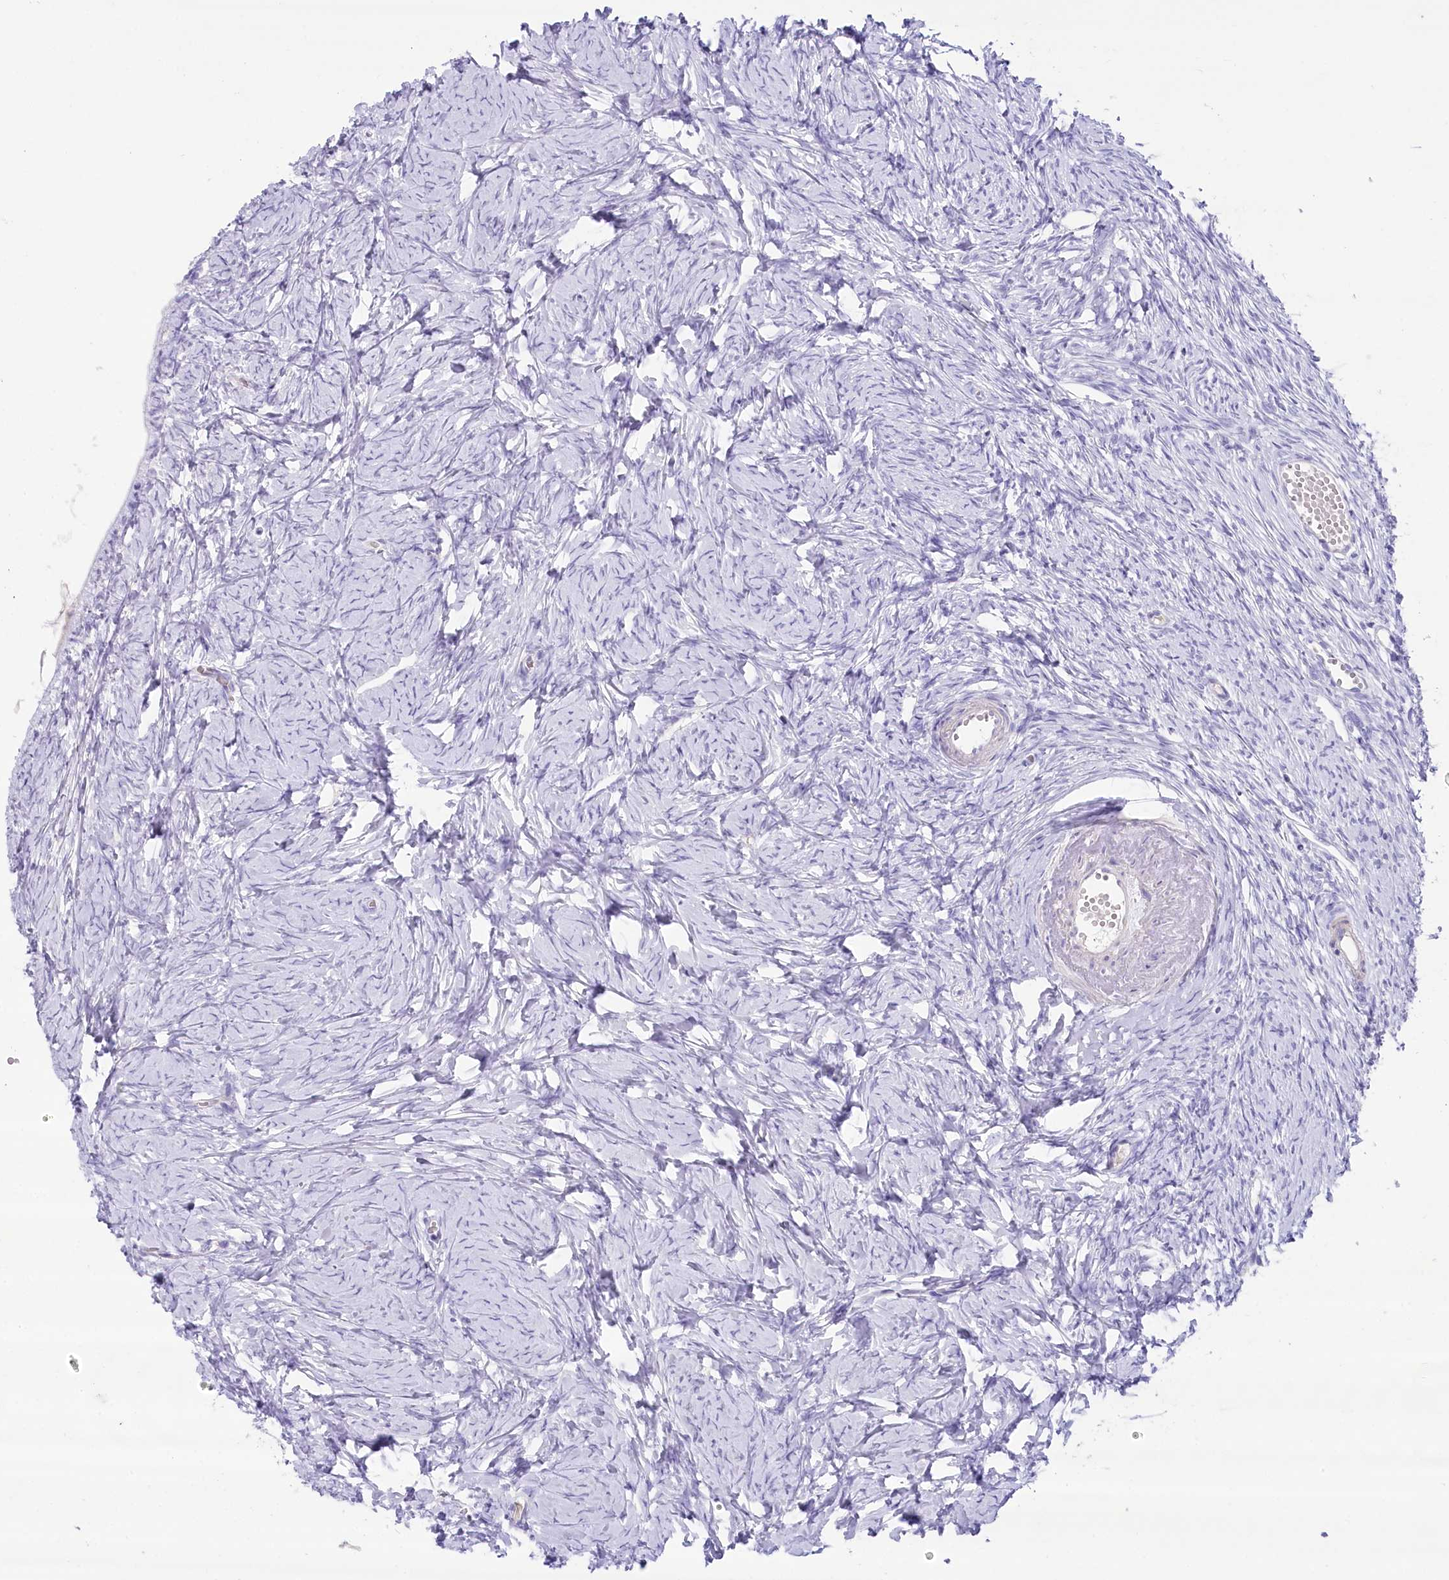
{"staining": {"intensity": "negative", "quantity": "none", "location": "none"}, "tissue": "ovary", "cell_type": "Ovarian stroma cells", "image_type": "normal", "snomed": [{"axis": "morphology", "description": "Normal tissue, NOS"}, {"axis": "topography", "description": "Ovary"}], "caption": "An IHC histopathology image of unremarkable ovary is shown. There is no staining in ovarian stroma cells of ovary.", "gene": "MYOZ1", "patient": {"sex": "female", "age": 51}}